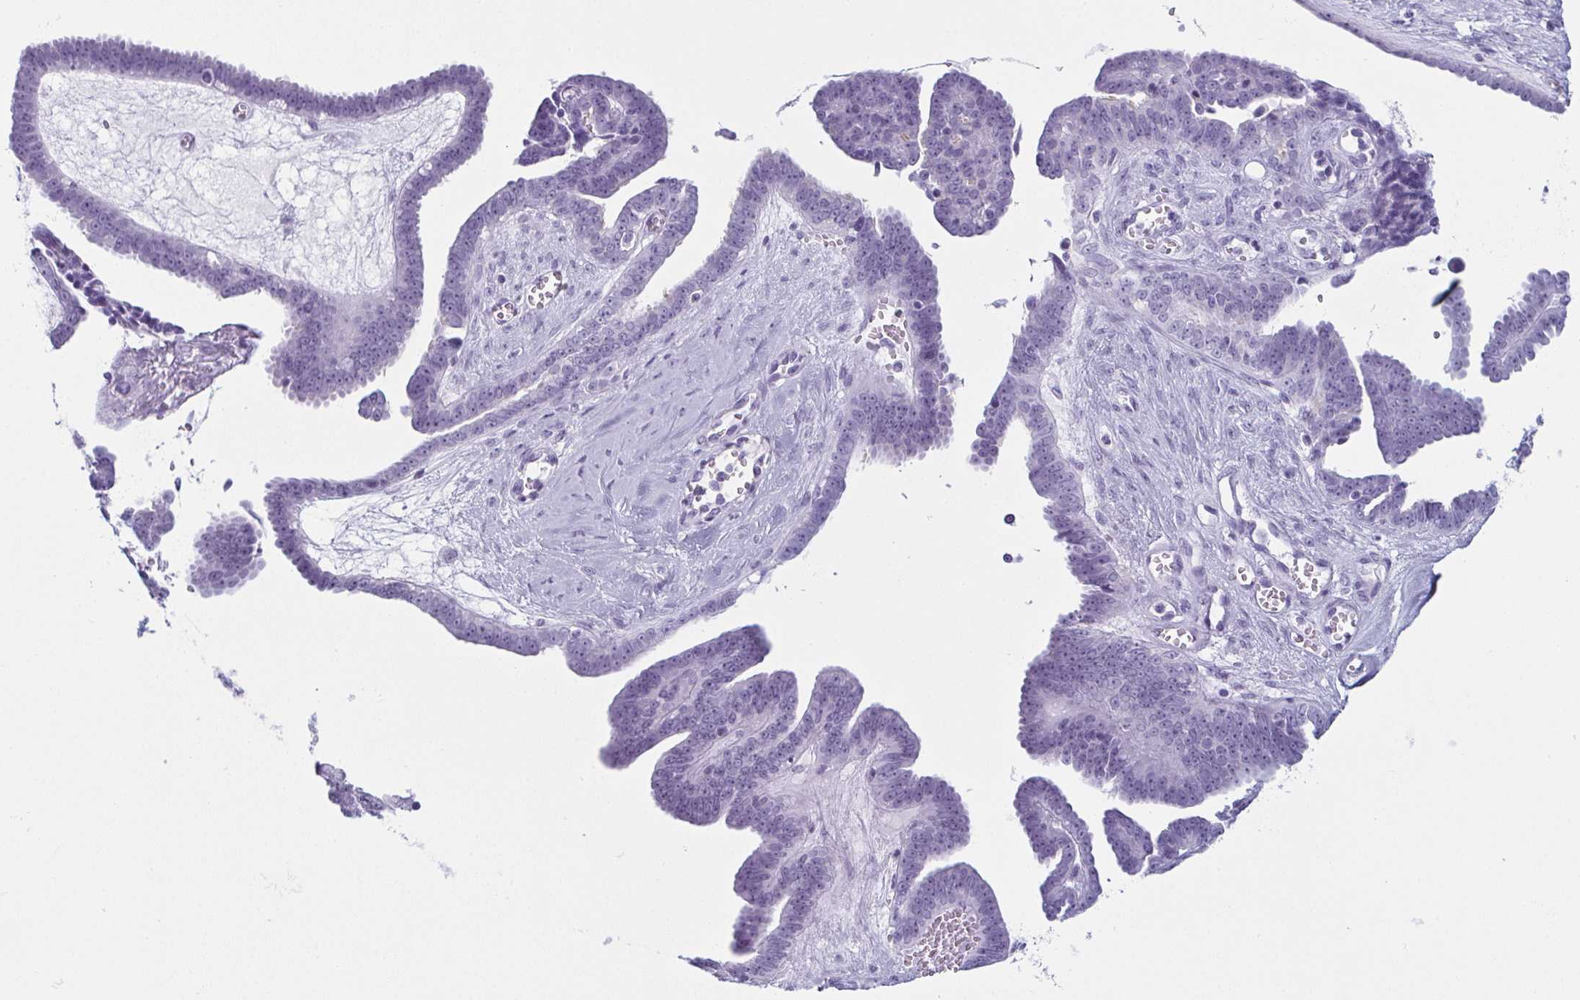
{"staining": {"intensity": "negative", "quantity": "none", "location": "none"}, "tissue": "ovarian cancer", "cell_type": "Tumor cells", "image_type": "cancer", "snomed": [{"axis": "morphology", "description": "Cystadenocarcinoma, serous, NOS"}, {"axis": "topography", "description": "Ovary"}], "caption": "Tumor cells are negative for protein expression in human serous cystadenocarcinoma (ovarian).", "gene": "ENKUR", "patient": {"sex": "female", "age": 71}}